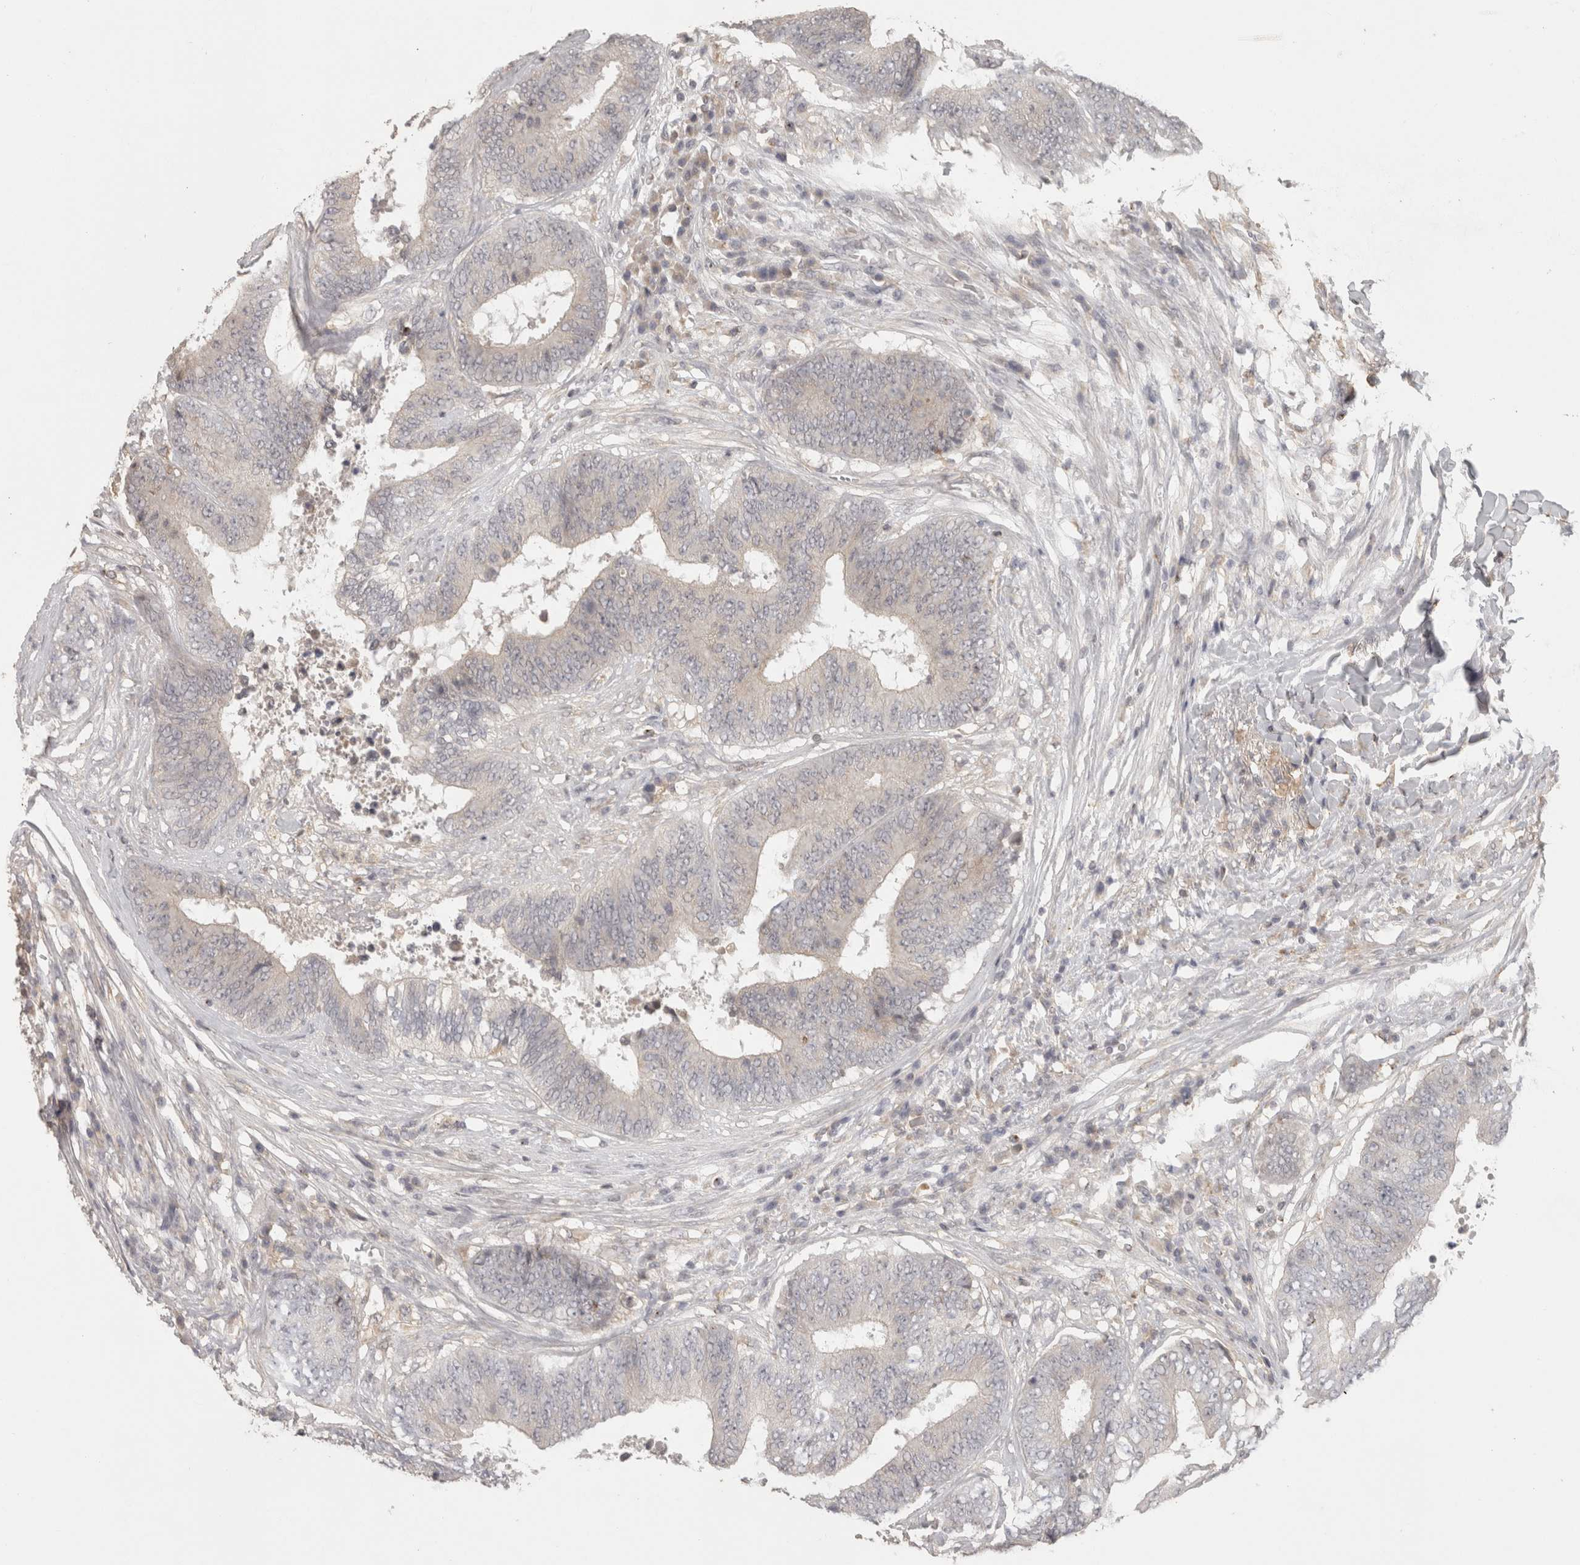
{"staining": {"intensity": "negative", "quantity": "none", "location": "none"}, "tissue": "colorectal cancer", "cell_type": "Tumor cells", "image_type": "cancer", "snomed": [{"axis": "morphology", "description": "Adenocarcinoma, NOS"}, {"axis": "topography", "description": "Rectum"}], "caption": "DAB (3,3'-diaminobenzidine) immunohistochemical staining of colorectal cancer (adenocarcinoma) shows no significant expression in tumor cells.", "gene": "HAVCR2", "patient": {"sex": "male", "age": 72}}